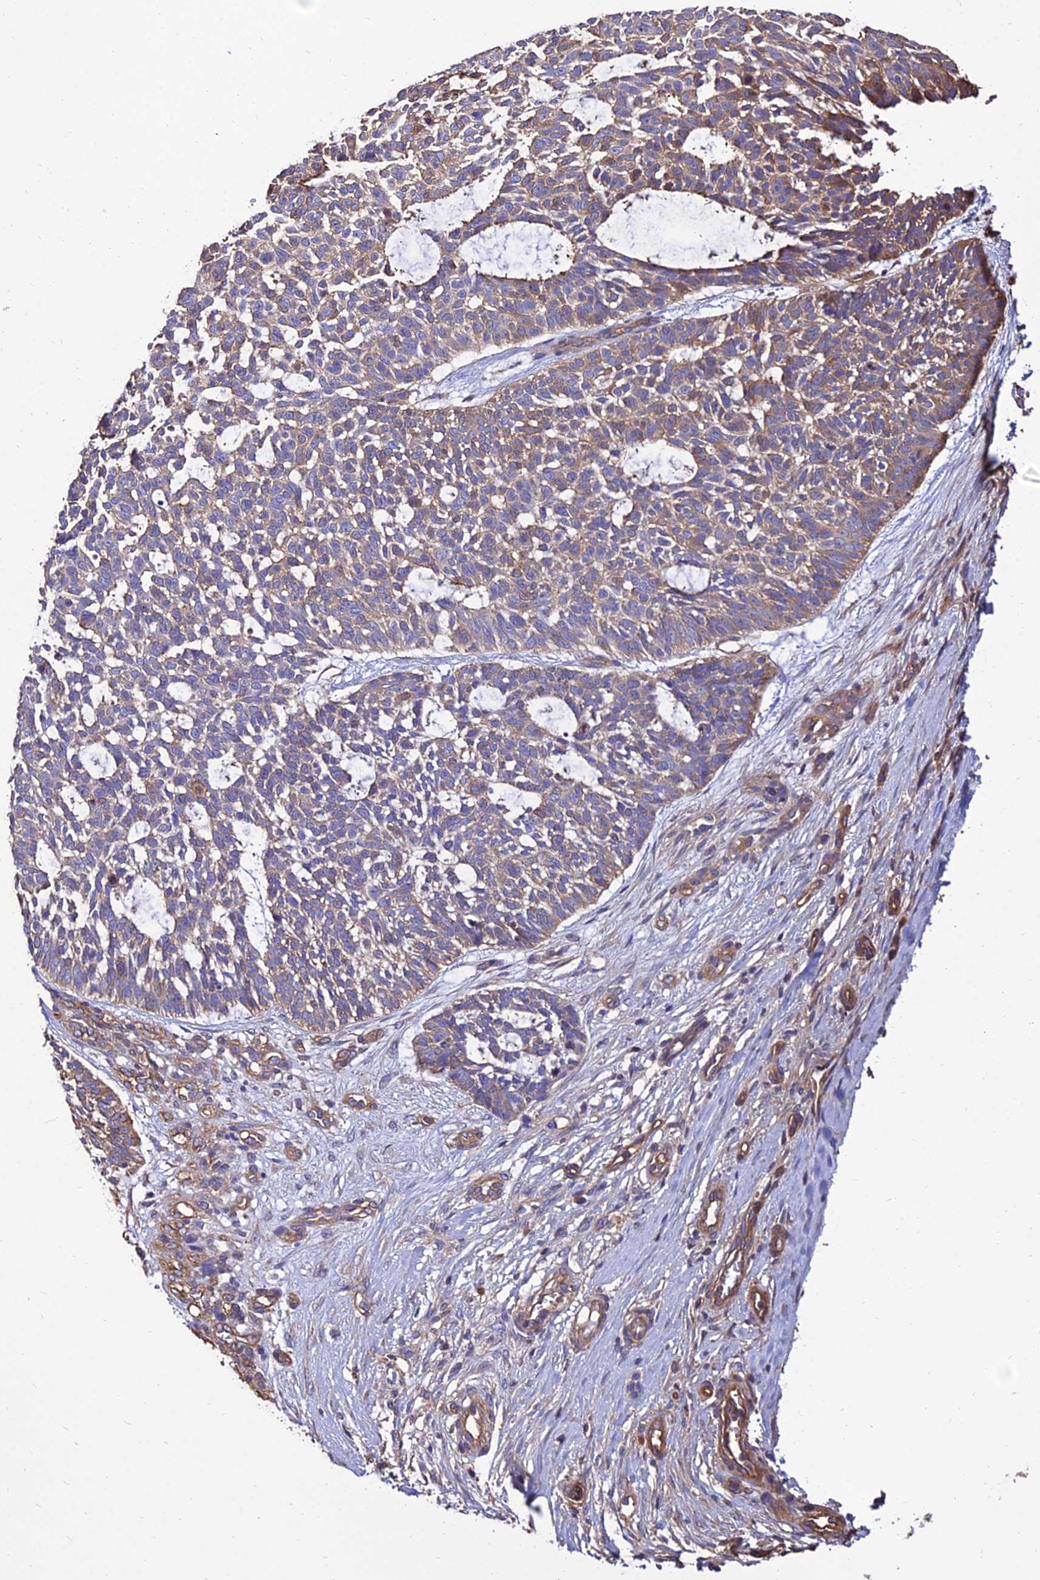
{"staining": {"intensity": "moderate", "quantity": "<25%", "location": "cytoplasmic/membranous"}, "tissue": "skin cancer", "cell_type": "Tumor cells", "image_type": "cancer", "snomed": [{"axis": "morphology", "description": "Basal cell carcinoma"}, {"axis": "topography", "description": "Skin"}], "caption": "Brown immunohistochemical staining in skin basal cell carcinoma displays moderate cytoplasmic/membranous positivity in about <25% of tumor cells. Nuclei are stained in blue.", "gene": "CALM2", "patient": {"sex": "male", "age": 88}}